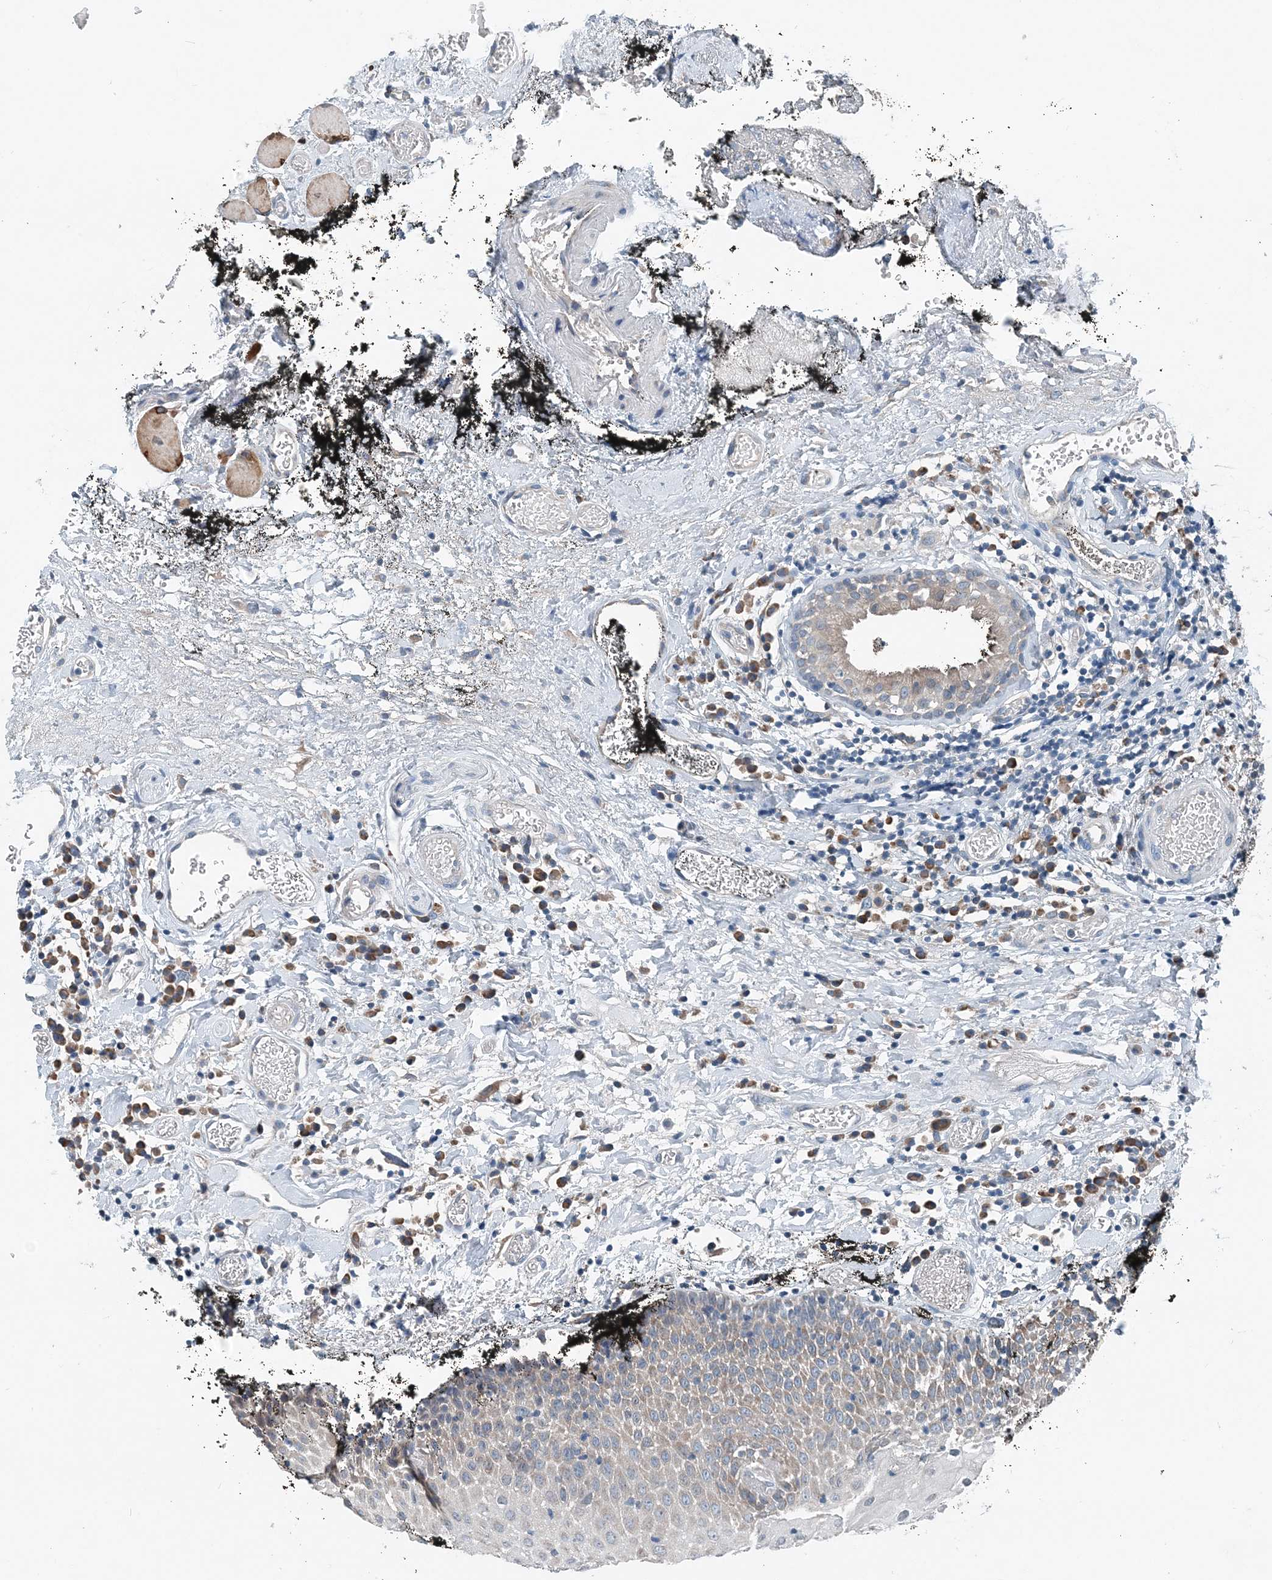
{"staining": {"intensity": "weak", "quantity": "25%-75%", "location": "cytoplasmic/membranous"}, "tissue": "oral mucosa", "cell_type": "Squamous epithelial cells", "image_type": "normal", "snomed": [{"axis": "morphology", "description": "Normal tissue, NOS"}, {"axis": "topography", "description": "Oral tissue"}], "caption": "Protein expression analysis of unremarkable human oral mucosa reveals weak cytoplasmic/membranous positivity in approximately 25%-75% of squamous epithelial cells. The staining was performed using DAB (3,3'-diaminobenzidine) to visualize the protein expression in brown, while the nuclei were stained in blue with hematoxylin (Magnification: 20x).", "gene": "EEF1A2", "patient": {"sex": "male", "age": 74}}